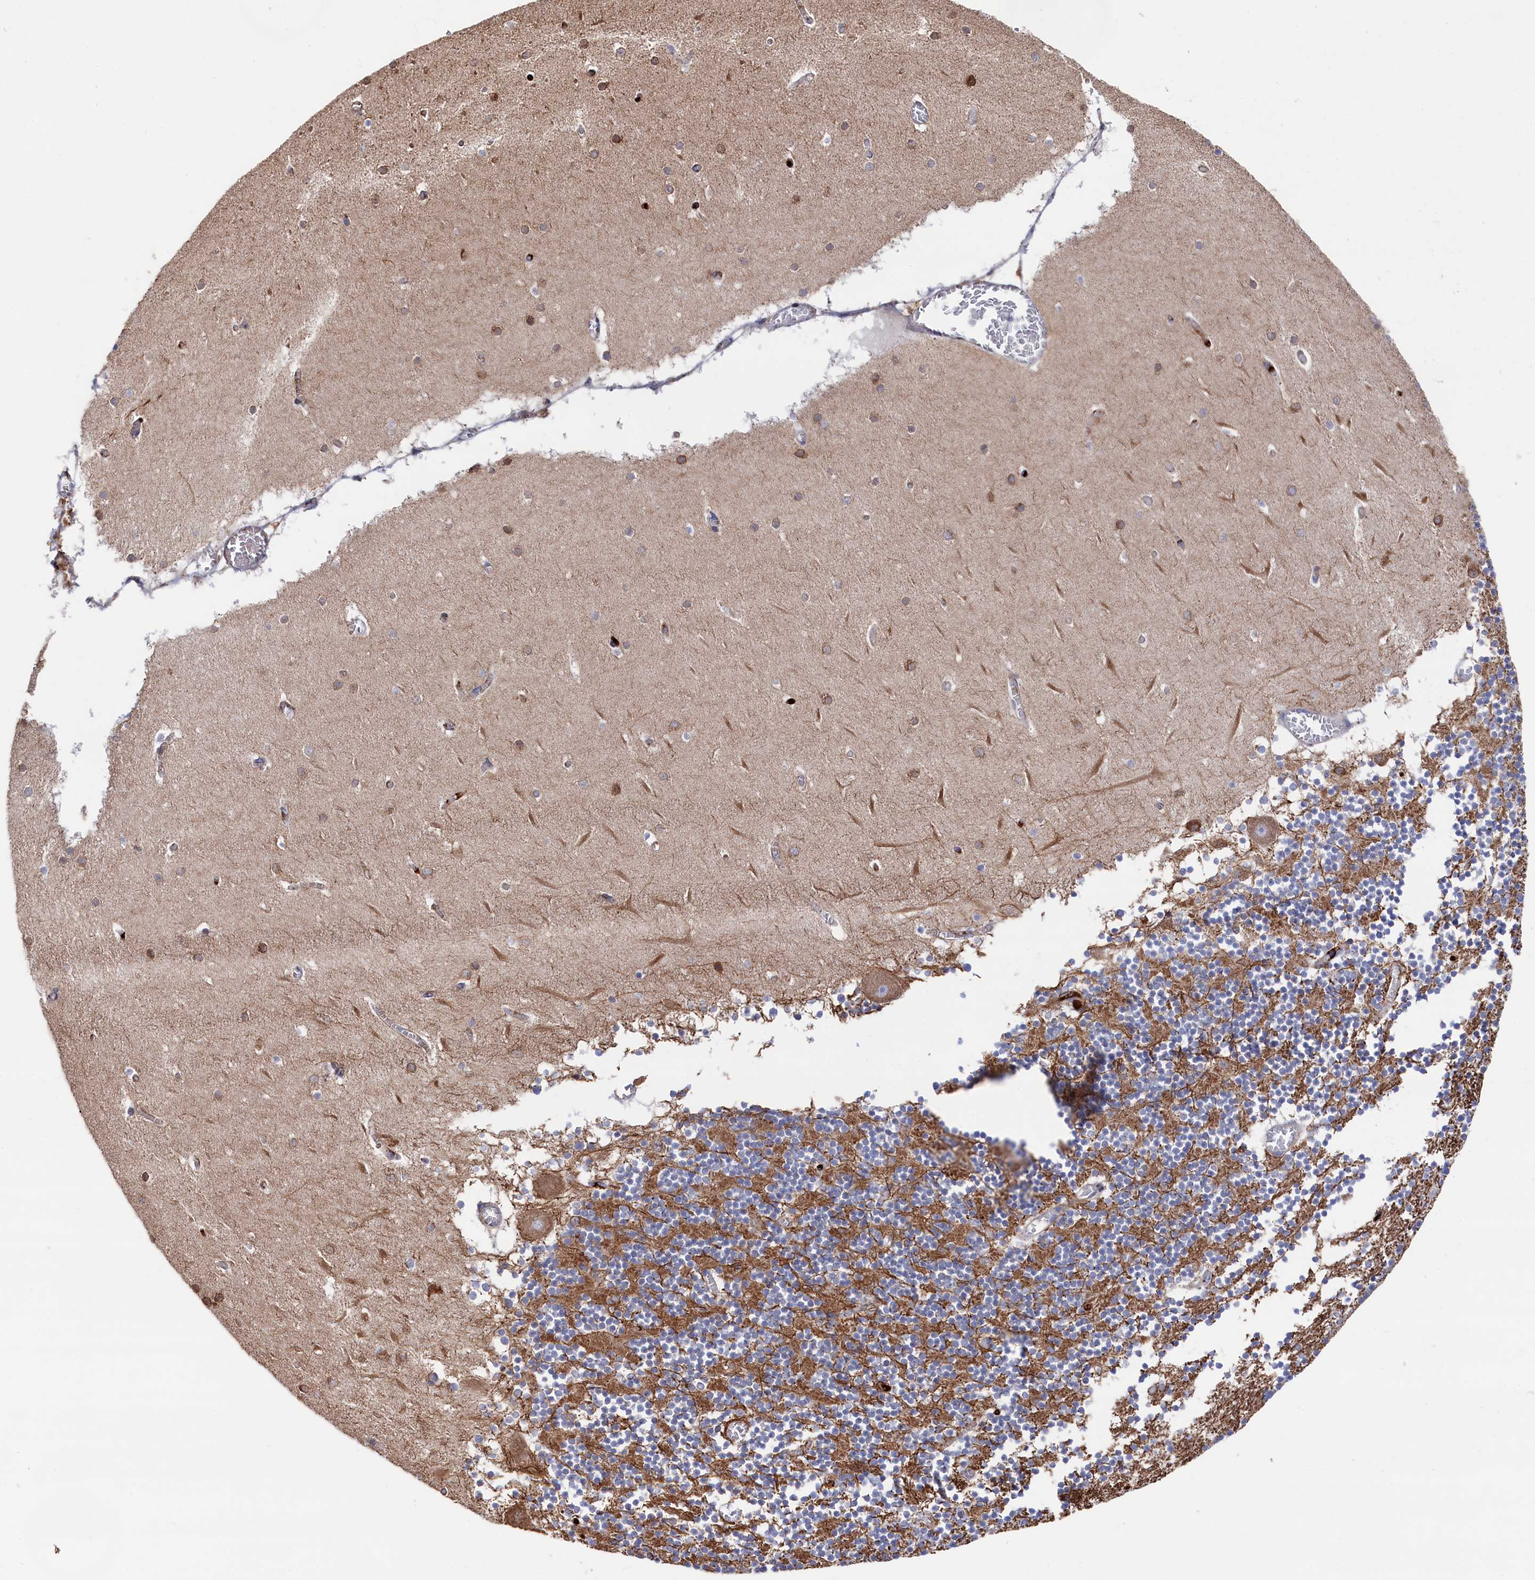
{"staining": {"intensity": "strong", "quantity": "<25%", "location": "cytoplasmic/membranous"}, "tissue": "cerebellum", "cell_type": "Cells in granular layer", "image_type": "normal", "snomed": [{"axis": "morphology", "description": "Normal tissue, NOS"}, {"axis": "topography", "description": "Cerebellum"}], "caption": "This image reveals IHC staining of normal human cerebellum, with medium strong cytoplasmic/membranous positivity in approximately <25% of cells in granular layer.", "gene": "C12orf73", "patient": {"sex": "female", "age": 28}}